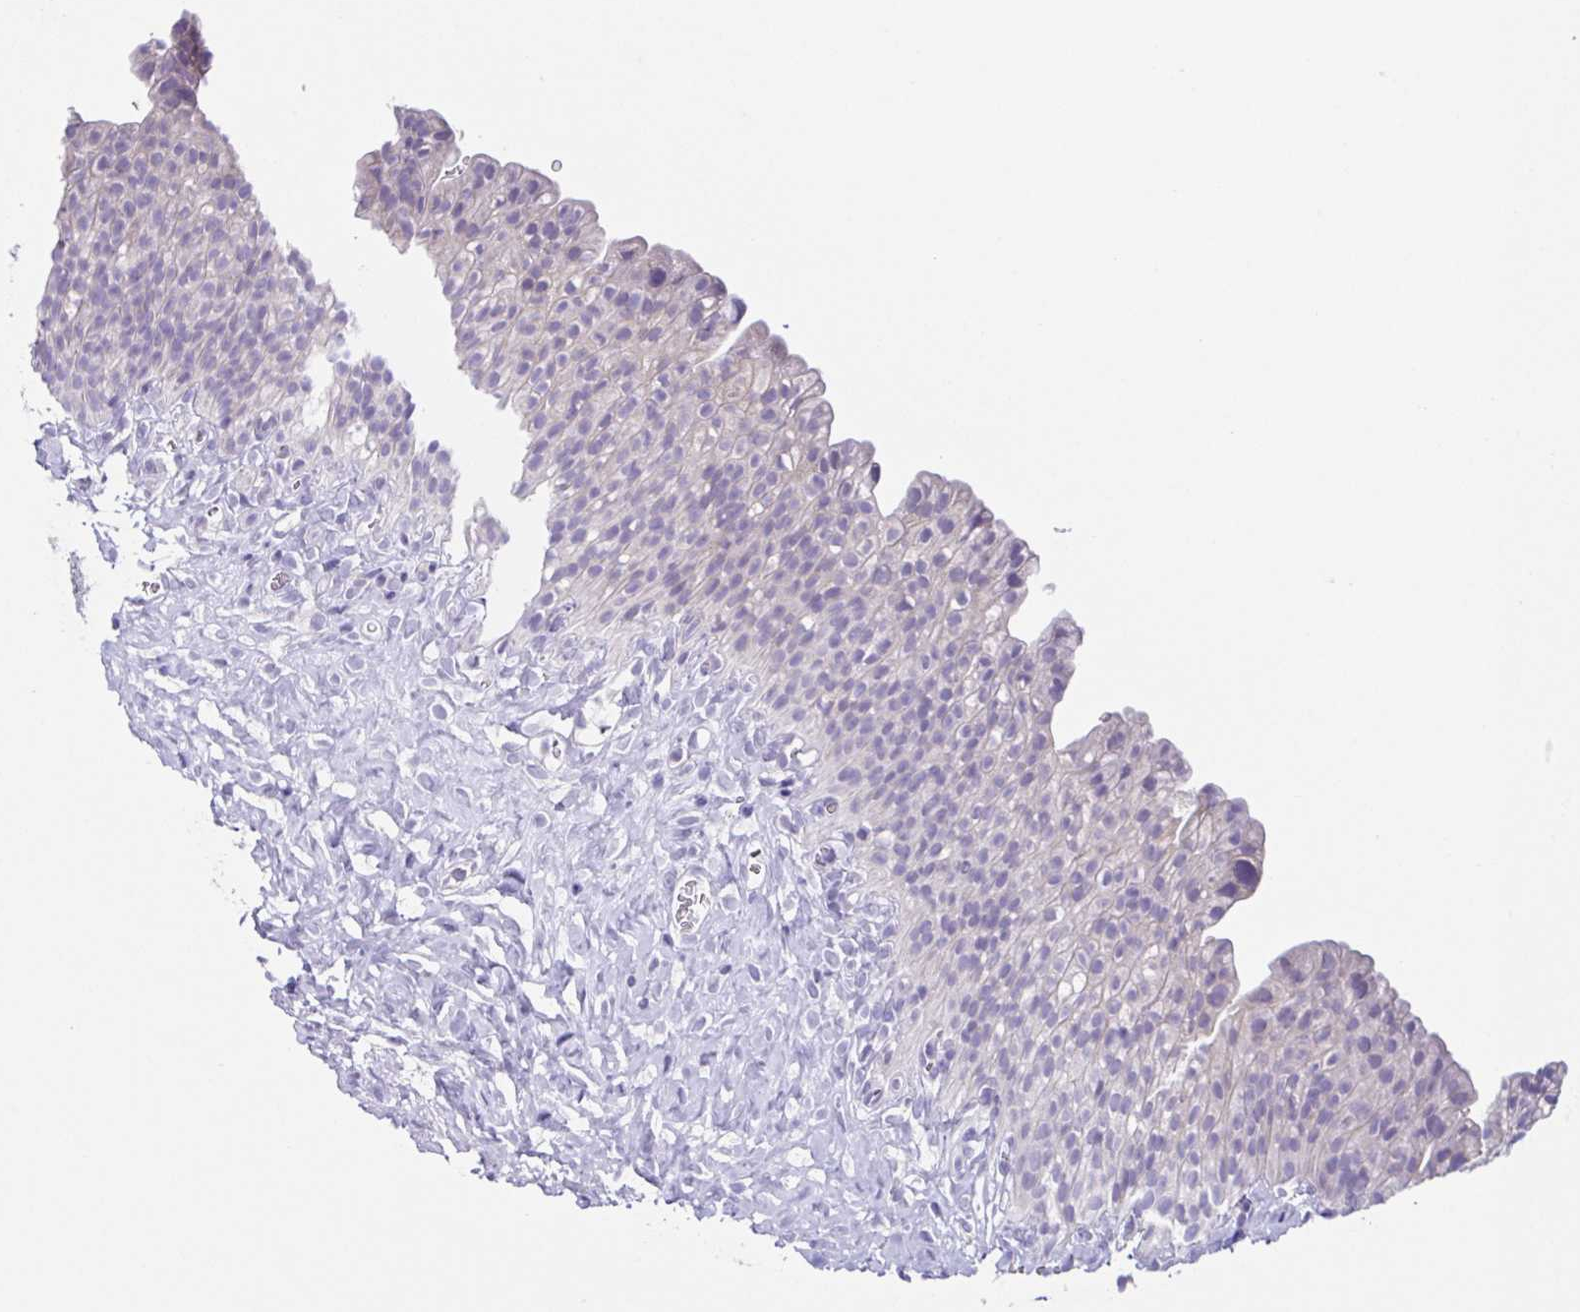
{"staining": {"intensity": "negative", "quantity": "none", "location": "none"}, "tissue": "urinary bladder", "cell_type": "Urothelial cells", "image_type": "normal", "snomed": [{"axis": "morphology", "description": "Normal tissue, NOS"}, {"axis": "topography", "description": "Urinary bladder"}, {"axis": "topography", "description": "Prostate"}], "caption": "IHC of normal urinary bladder demonstrates no positivity in urothelial cells.", "gene": "RDH11", "patient": {"sex": "male", "age": 76}}